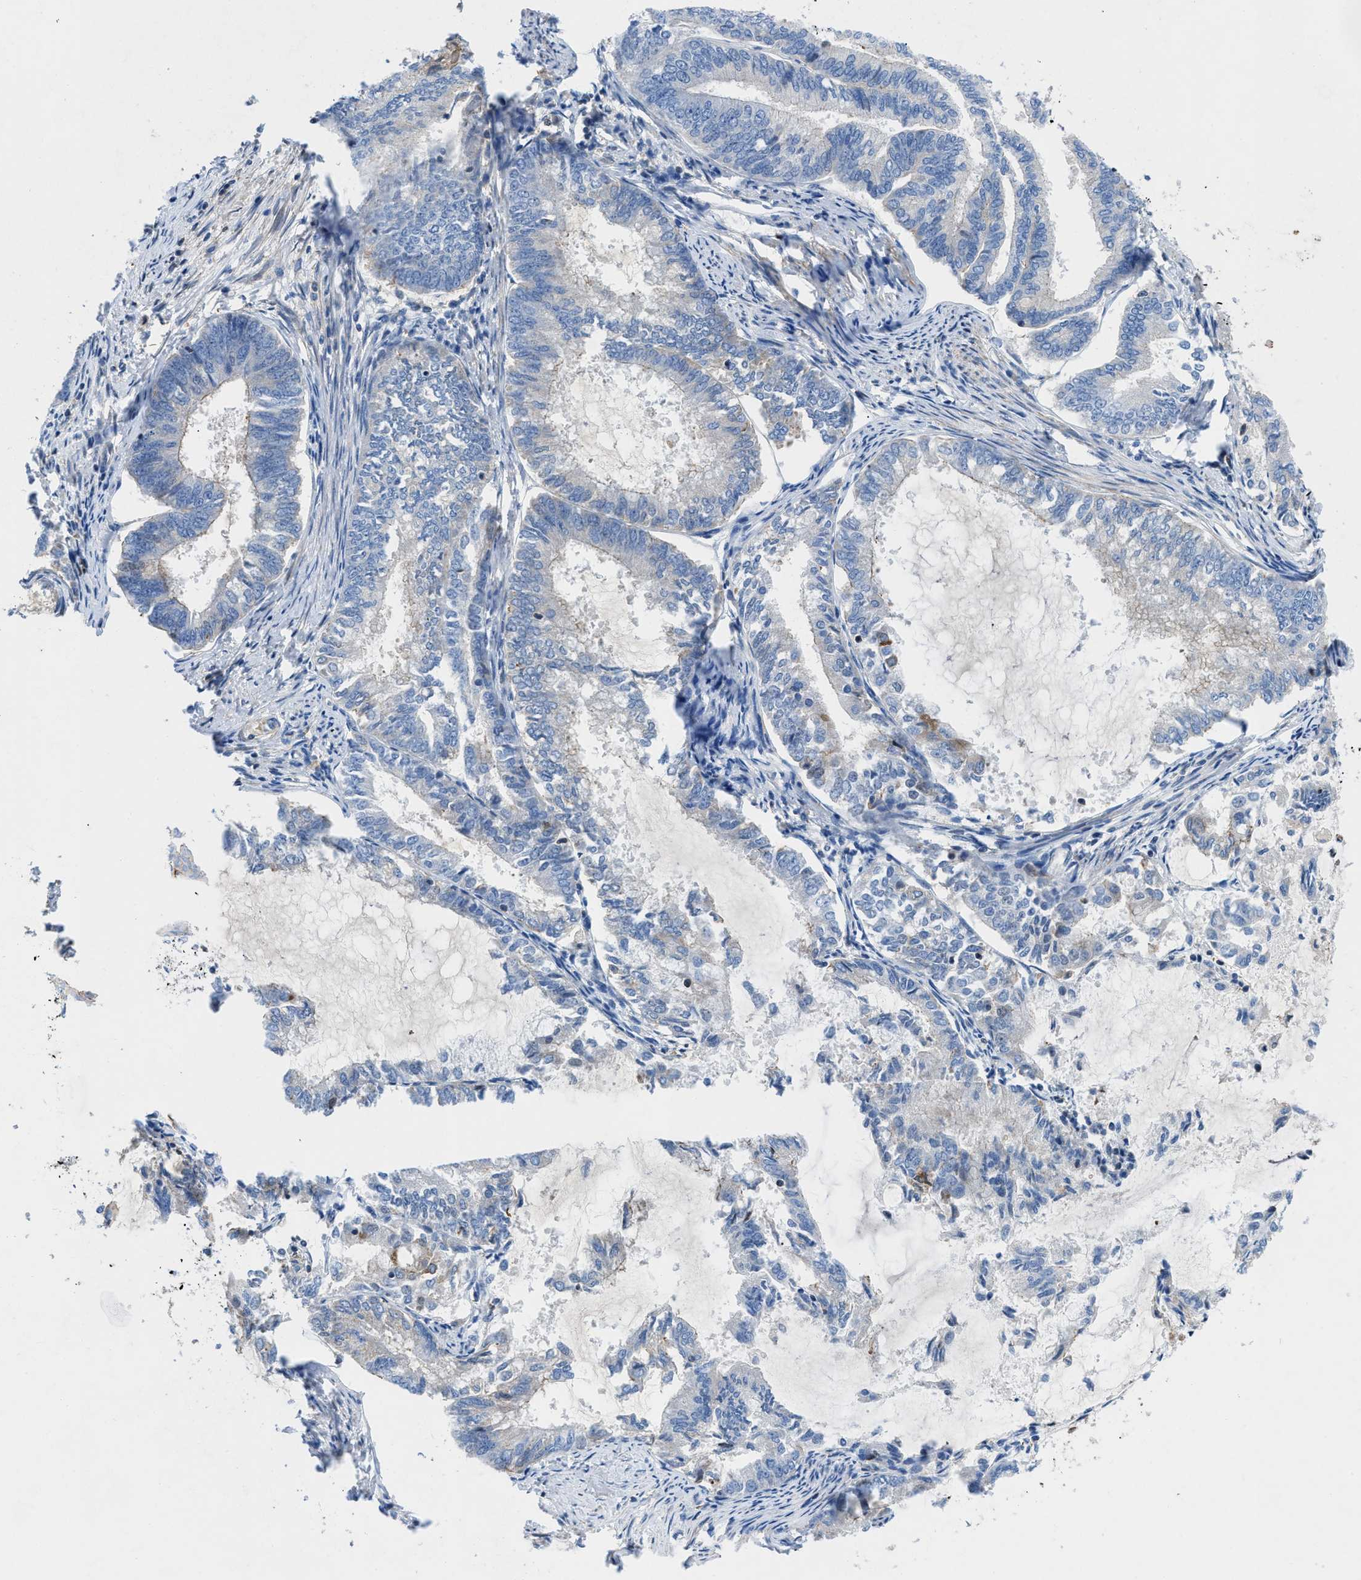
{"staining": {"intensity": "negative", "quantity": "none", "location": "none"}, "tissue": "endometrial cancer", "cell_type": "Tumor cells", "image_type": "cancer", "snomed": [{"axis": "morphology", "description": "Adenocarcinoma, NOS"}, {"axis": "topography", "description": "Endometrium"}], "caption": "Immunohistochemistry (IHC) of endometrial cancer (adenocarcinoma) shows no staining in tumor cells.", "gene": "ATP6V0D1", "patient": {"sex": "female", "age": 86}}